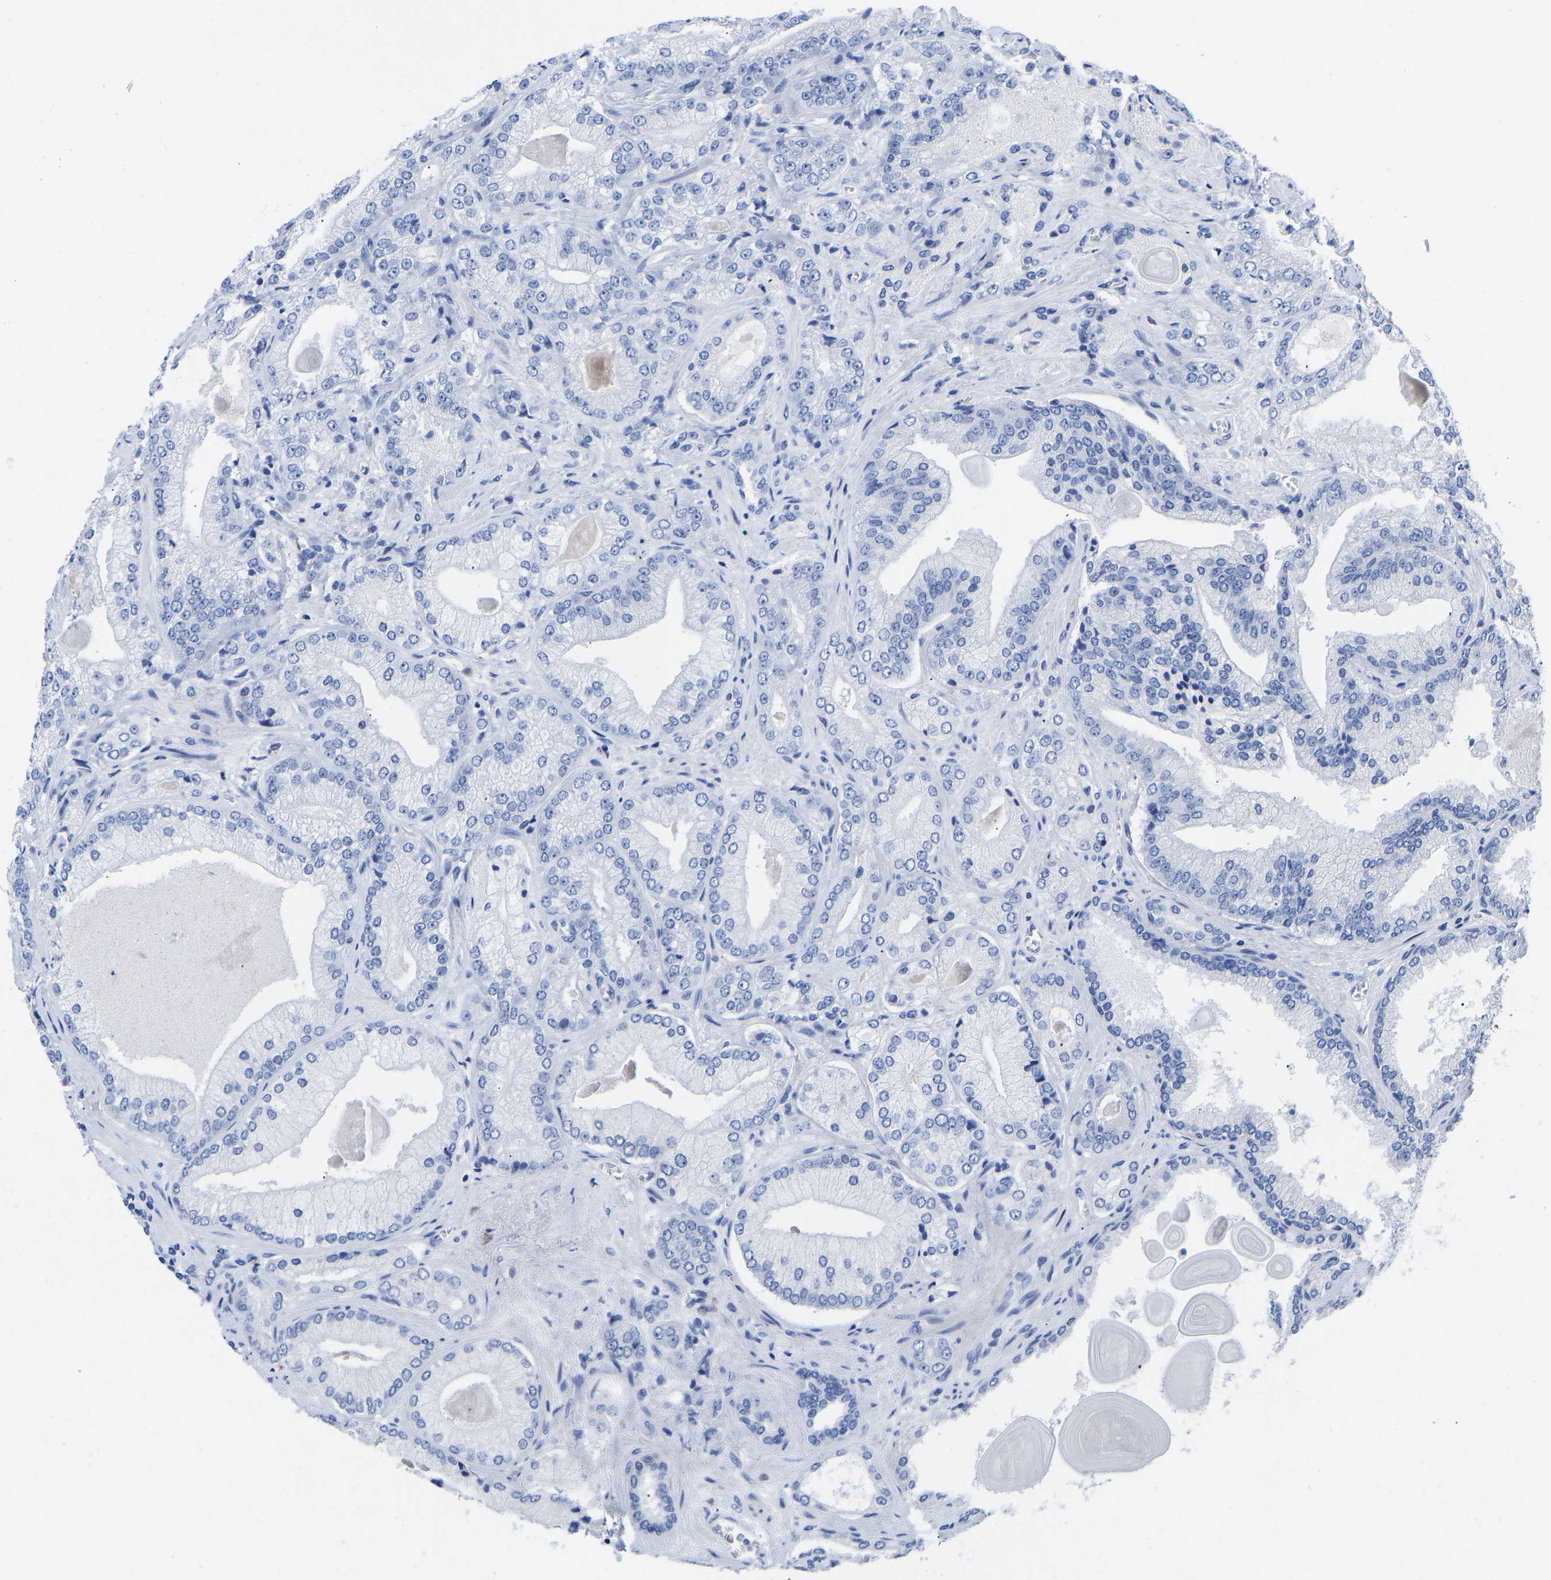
{"staining": {"intensity": "negative", "quantity": "none", "location": "none"}, "tissue": "prostate cancer", "cell_type": "Tumor cells", "image_type": "cancer", "snomed": [{"axis": "morphology", "description": "Adenocarcinoma, Low grade"}, {"axis": "topography", "description": "Prostate"}], "caption": "A high-resolution photomicrograph shows immunohistochemistry (IHC) staining of adenocarcinoma (low-grade) (prostate), which reveals no significant expression in tumor cells.", "gene": "GPA33", "patient": {"sex": "male", "age": 65}}